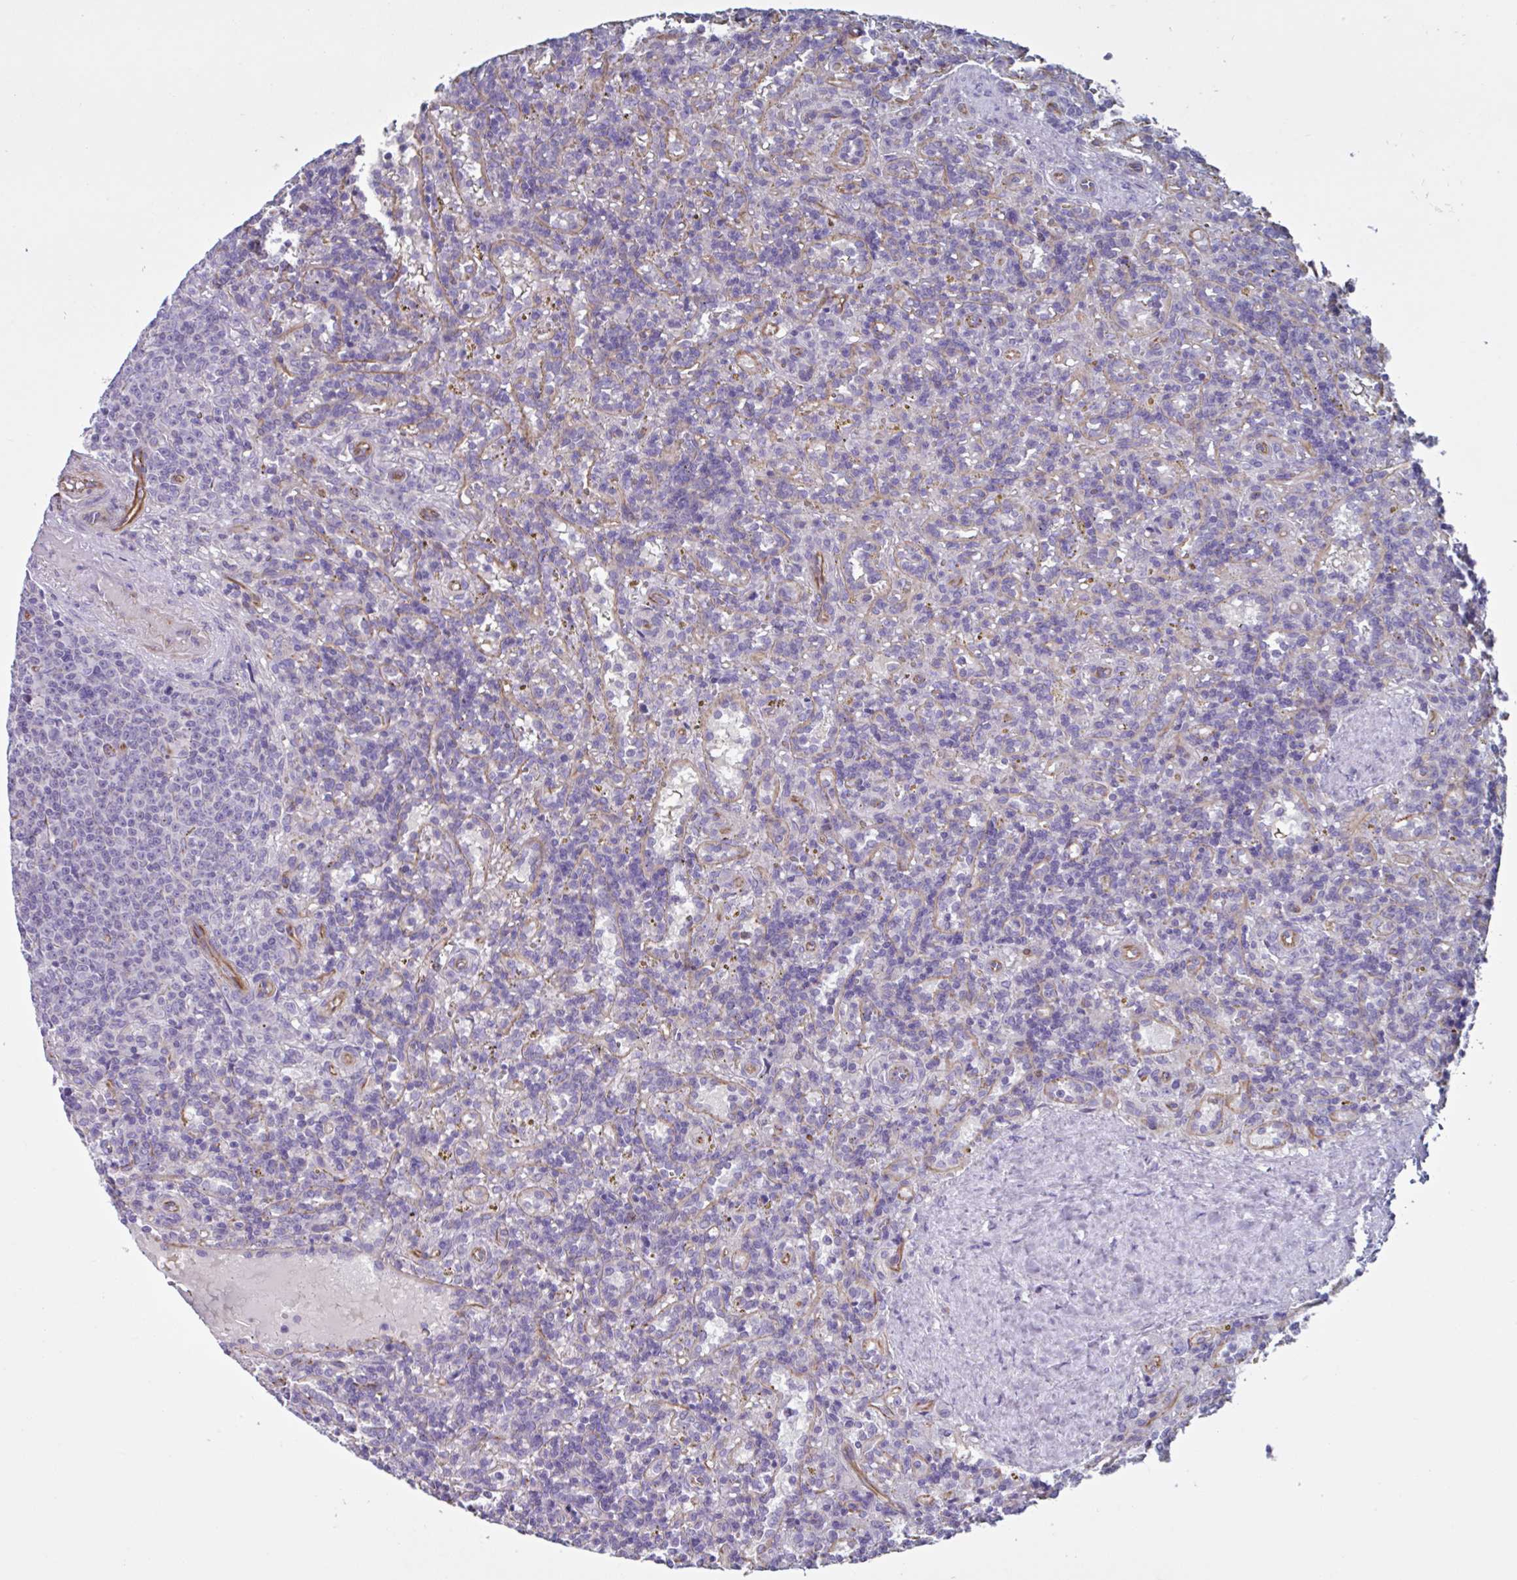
{"staining": {"intensity": "negative", "quantity": "none", "location": "none"}, "tissue": "lymphoma", "cell_type": "Tumor cells", "image_type": "cancer", "snomed": [{"axis": "morphology", "description": "Malignant lymphoma, non-Hodgkin's type, Low grade"}, {"axis": "topography", "description": "Spleen"}], "caption": "A photomicrograph of lymphoma stained for a protein displays no brown staining in tumor cells.", "gene": "TMEM86B", "patient": {"sex": "male", "age": 67}}